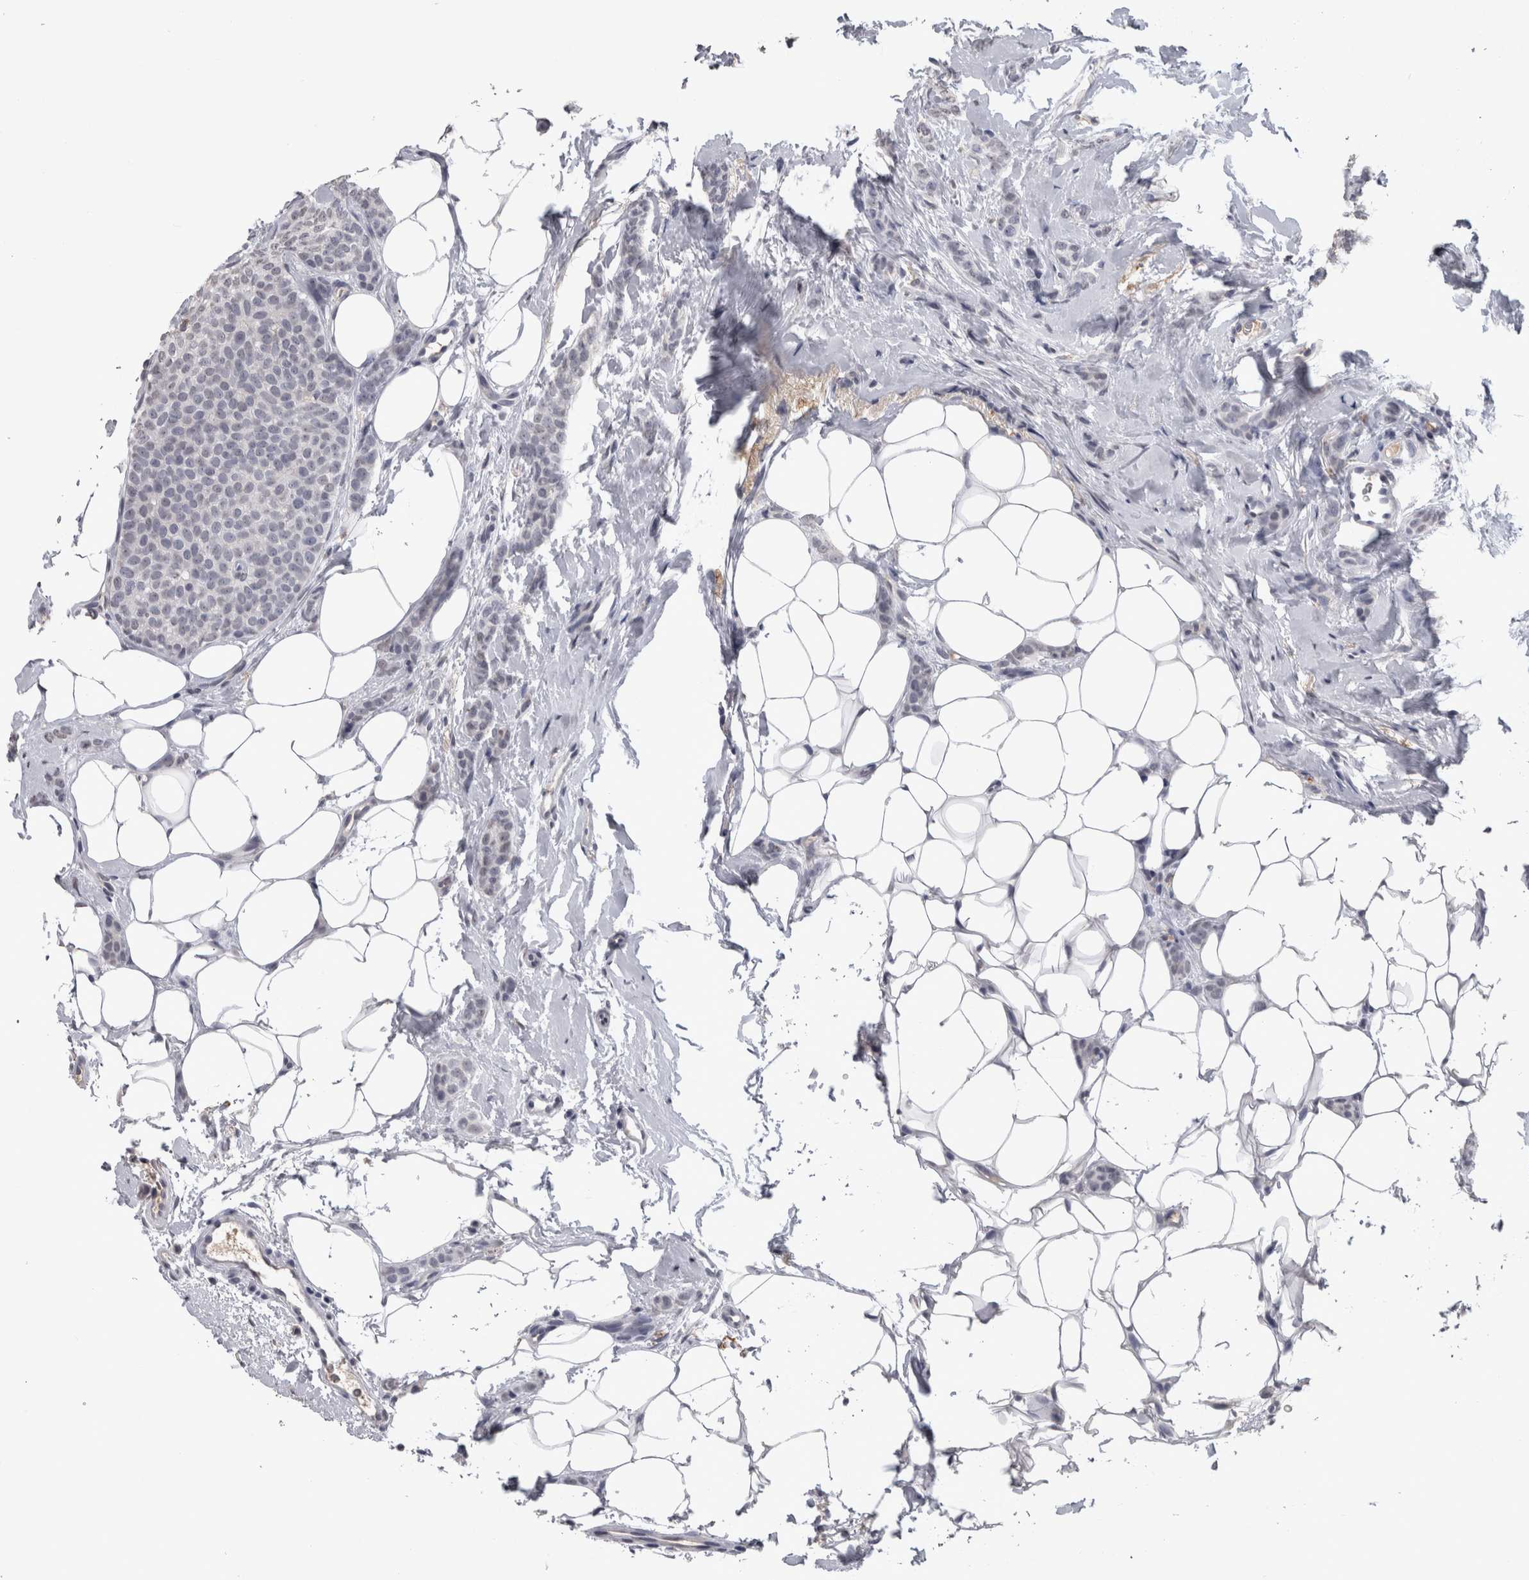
{"staining": {"intensity": "negative", "quantity": "none", "location": "none"}, "tissue": "breast cancer", "cell_type": "Tumor cells", "image_type": "cancer", "snomed": [{"axis": "morphology", "description": "Lobular carcinoma"}, {"axis": "topography", "description": "Skin"}, {"axis": "topography", "description": "Breast"}], "caption": "A histopathology image of breast lobular carcinoma stained for a protein shows no brown staining in tumor cells. (Stains: DAB immunohistochemistry with hematoxylin counter stain, Microscopy: brightfield microscopy at high magnification).", "gene": "PAX5", "patient": {"sex": "female", "age": 46}}